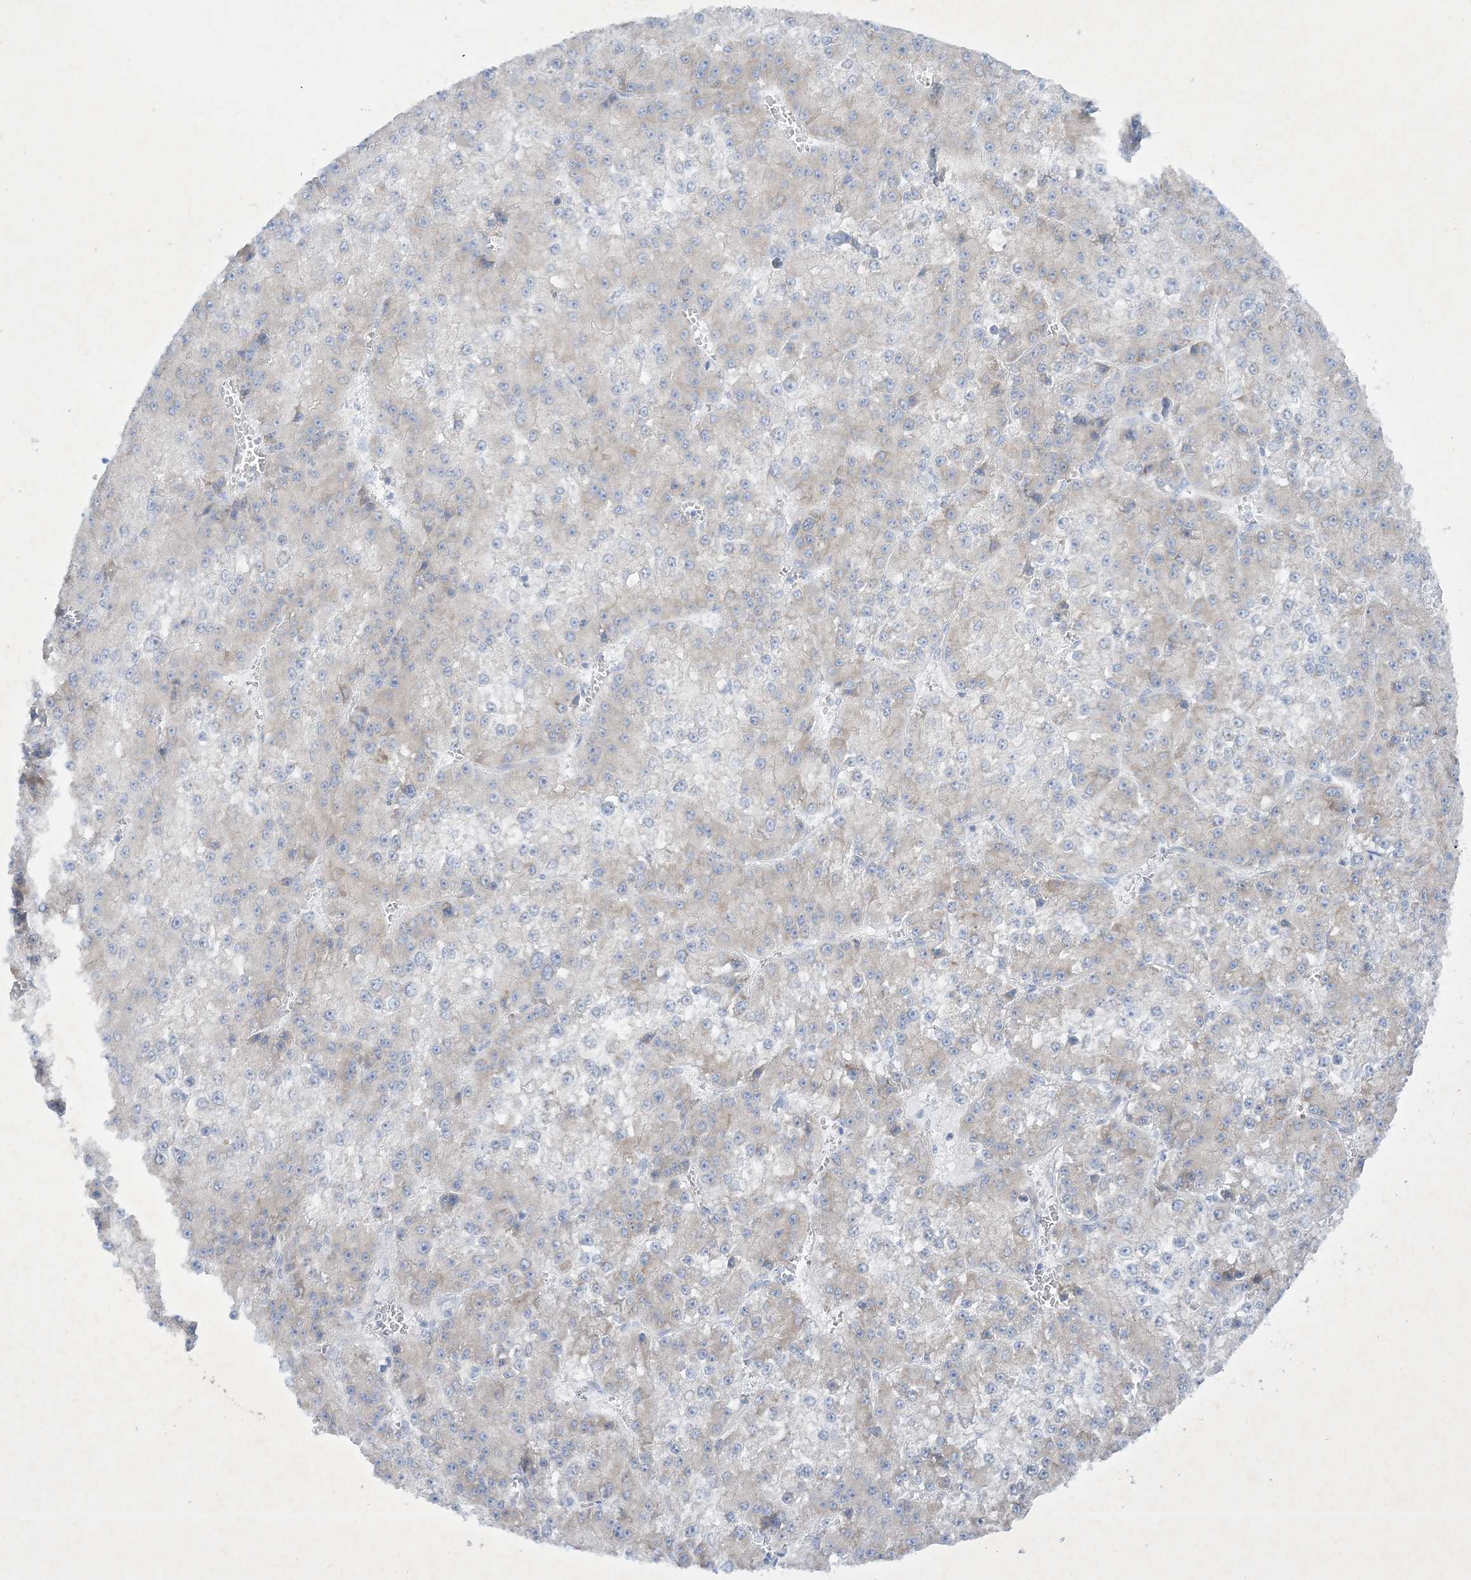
{"staining": {"intensity": "weak", "quantity": "<25%", "location": "cytoplasmic/membranous"}, "tissue": "liver cancer", "cell_type": "Tumor cells", "image_type": "cancer", "snomed": [{"axis": "morphology", "description": "Carcinoma, Hepatocellular, NOS"}, {"axis": "topography", "description": "Liver"}], "caption": "A histopathology image of human hepatocellular carcinoma (liver) is negative for staining in tumor cells.", "gene": "FARSB", "patient": {"sex": "female", "age": 73}}